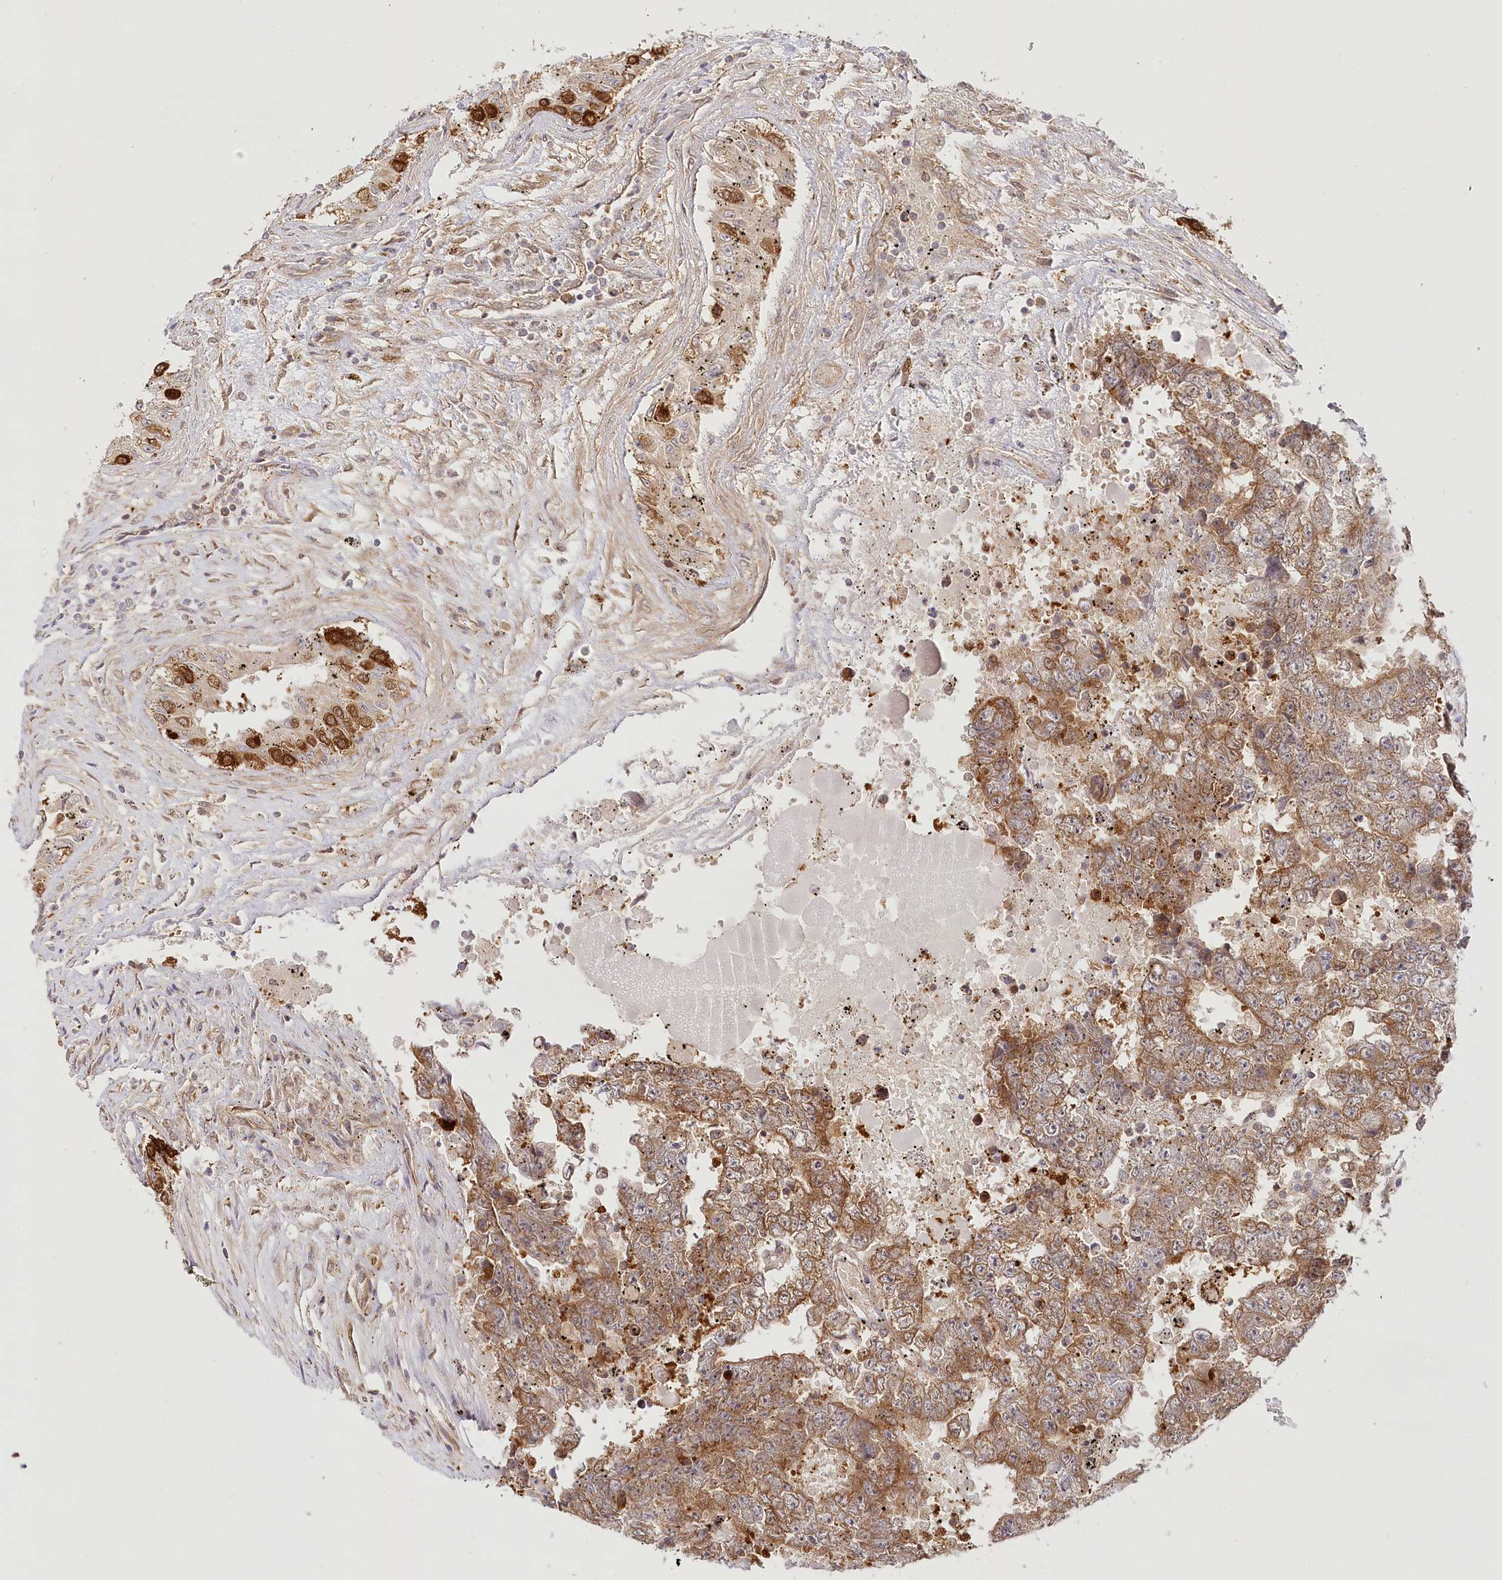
{"staining": {"intensity": "moderate", "quantity": ">75%", "location": "cytoplasmic/membranous"}, "tissue": "testis cancer", "cell_type": "Tumor cells", "image_type": "cancer", "snomed": [{"axis": "morphology", "description": "Carcinoma, Embryonal, NOS"}, {"axis": "topography", "description": "Testis"}], "caption": "Moderate cytoplasmic/membranous staining is identified in about >75% of tumor cells in testis cancer.", "gene": "INPP4B", "patient": {"sex": "male", "age": 25}}